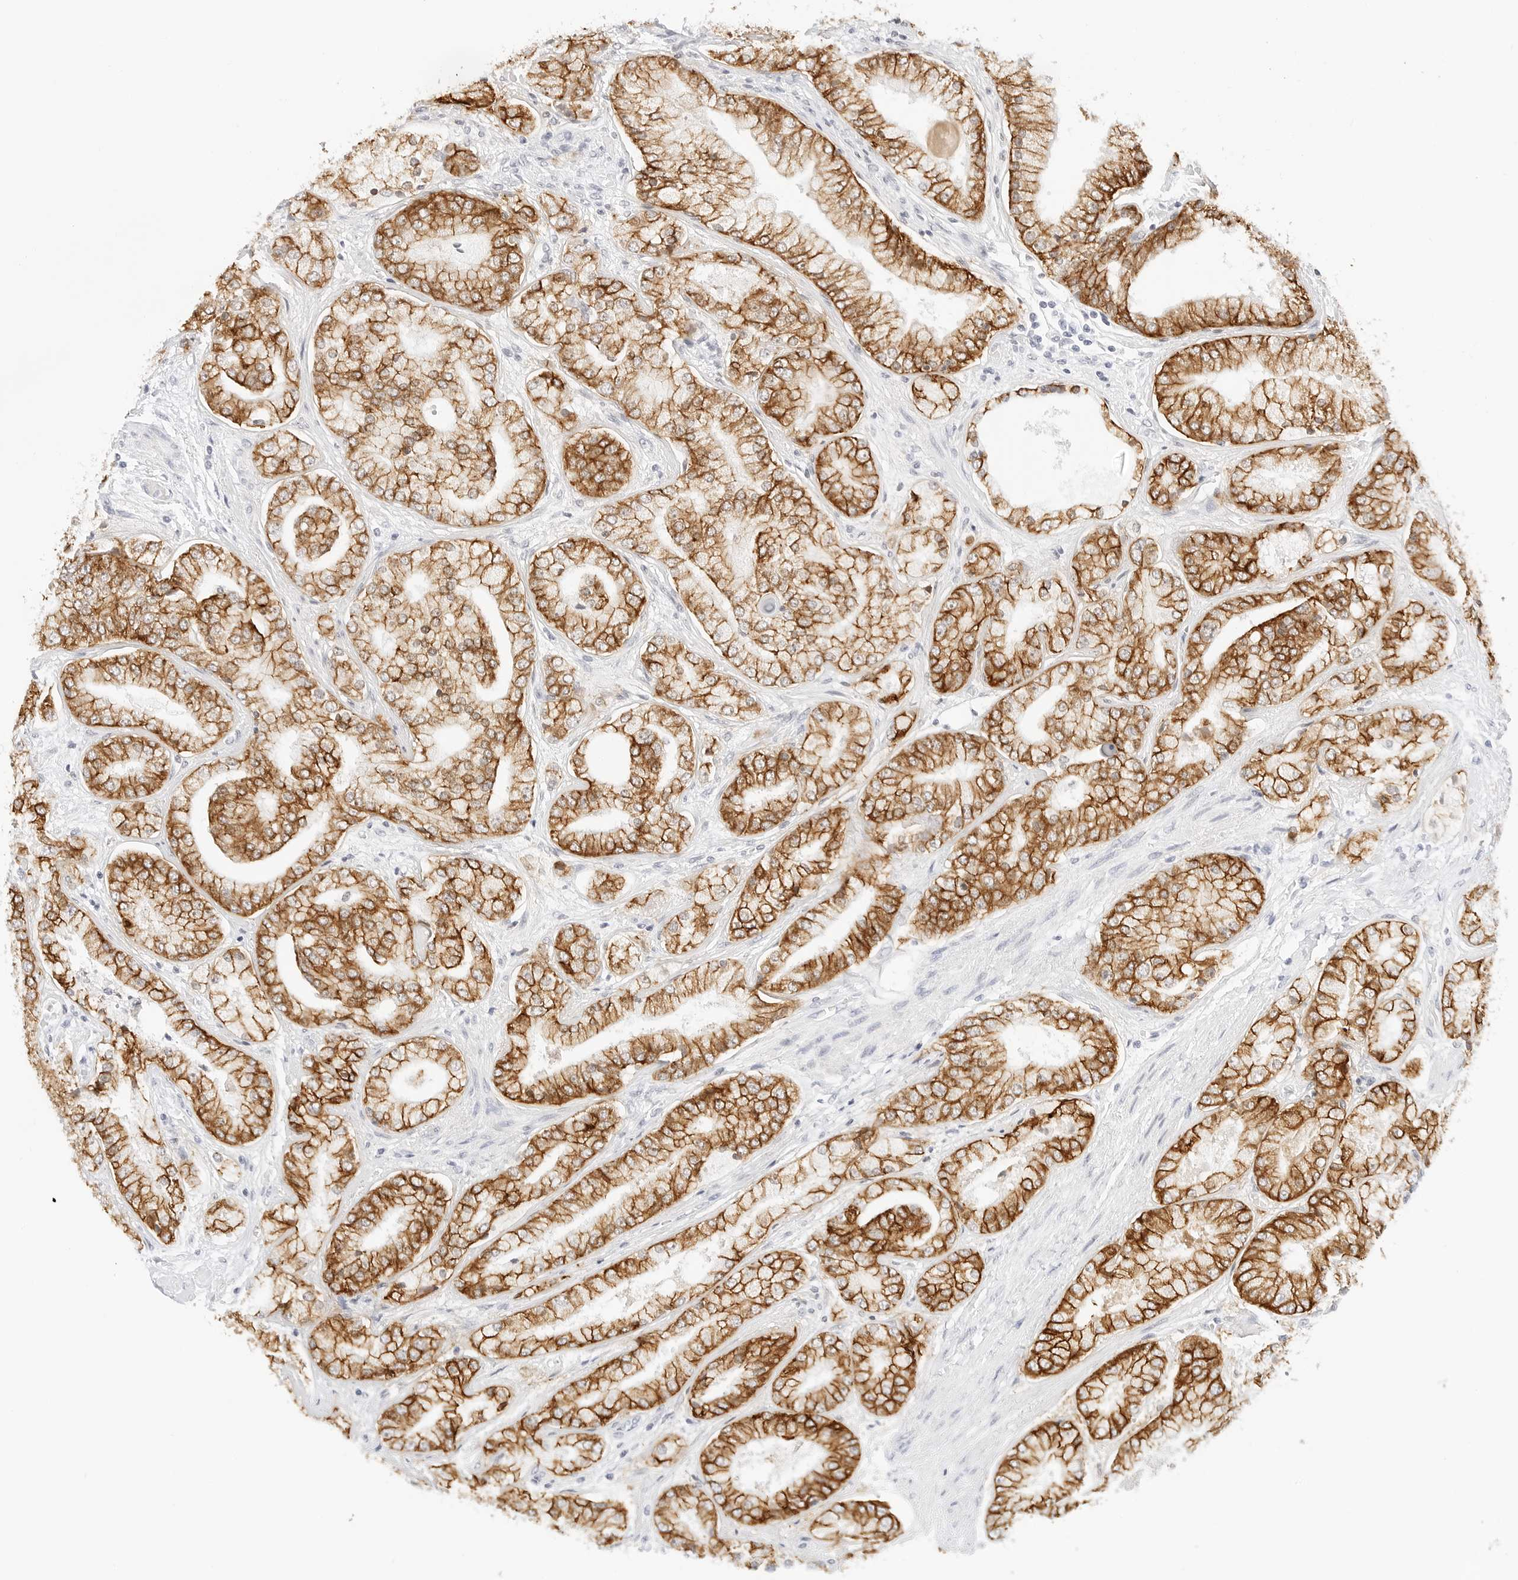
{"staining": {"intensity": "moderate", "quantity": ">75%", "location": "cytoplasmic/membranous"}, "tissue": "prostate cancer", "cell_type": "Tumor cells", "image_type": "cancer", "snomed": [{"axis": "morphology", "description": "Adenocarcinoma, High grade"}, {"axis": "topography", "description": "Prostate"}], "caption": "This micrograph demonstrates IHC staining of prostate cancer, with medium moderate cytoplasmic/membranous expression in approximately >75% of tumor cells.", "gene": "CDH1", "patient": {"sex": "male", "age": 58}}